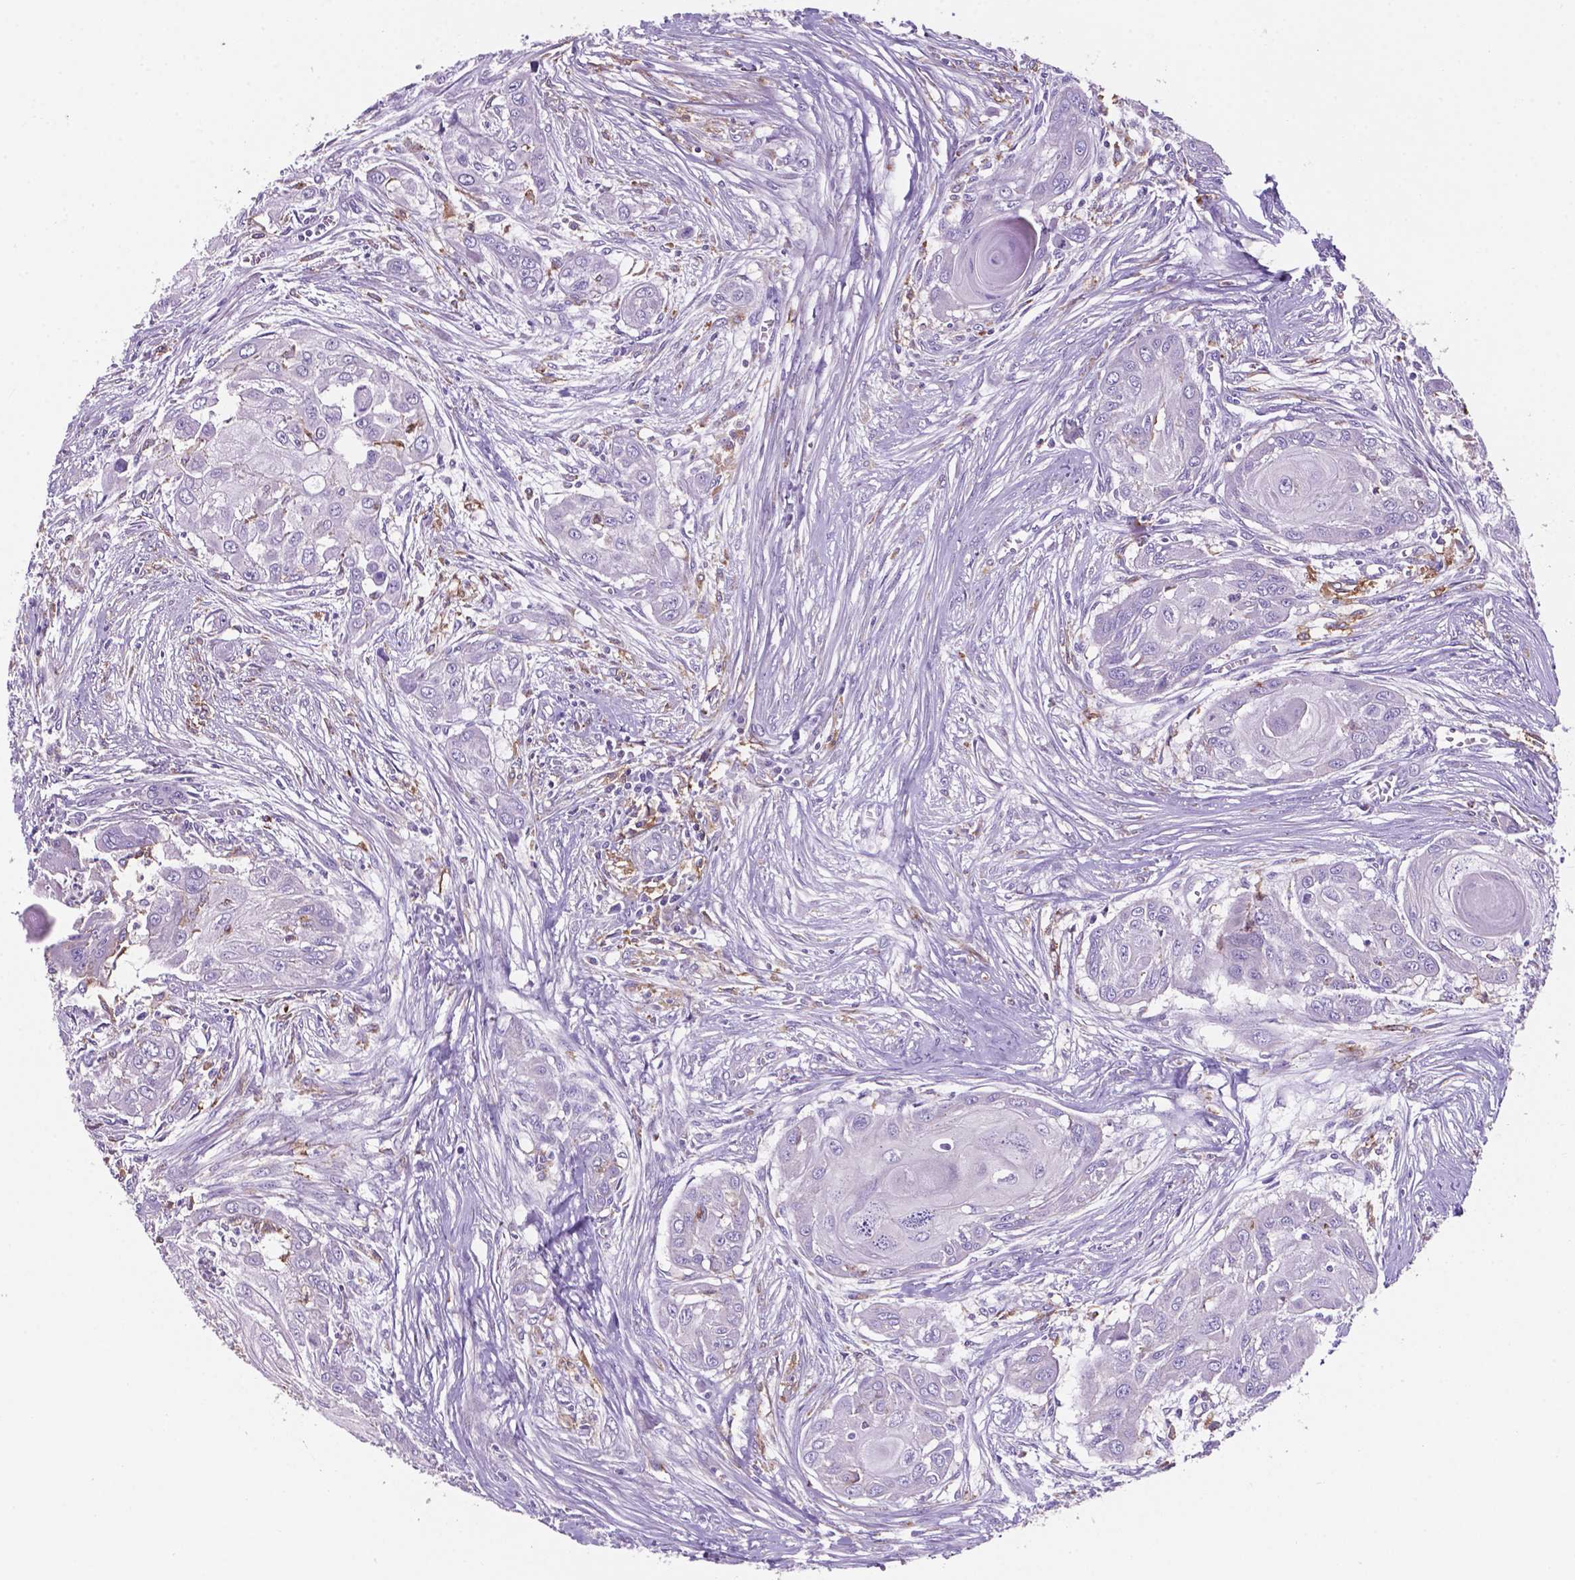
{"staining": {"intensity": "negative", "quantity": "none", "location": "none"}, "tissue": "head and neck cancer", "cell_type": "Tumor cells", "image_type": "cancer", "snomed": [{"axis": "morphology", "description": "Squamous cell carcinoma, NOS"}, {"axis": "topography", "description": "Oral tissue"}, {"axis": "topography", "description": "Head-Neck"}], "caption": "IHC of squamous cell carcinoma (head and neck) shows no staining in tumor cells. (Immunohistochemistry, brightfield microscopy, high magnification).", "gene": "MKRN2OS", "patient": {"sex": "male", "age": 71}}